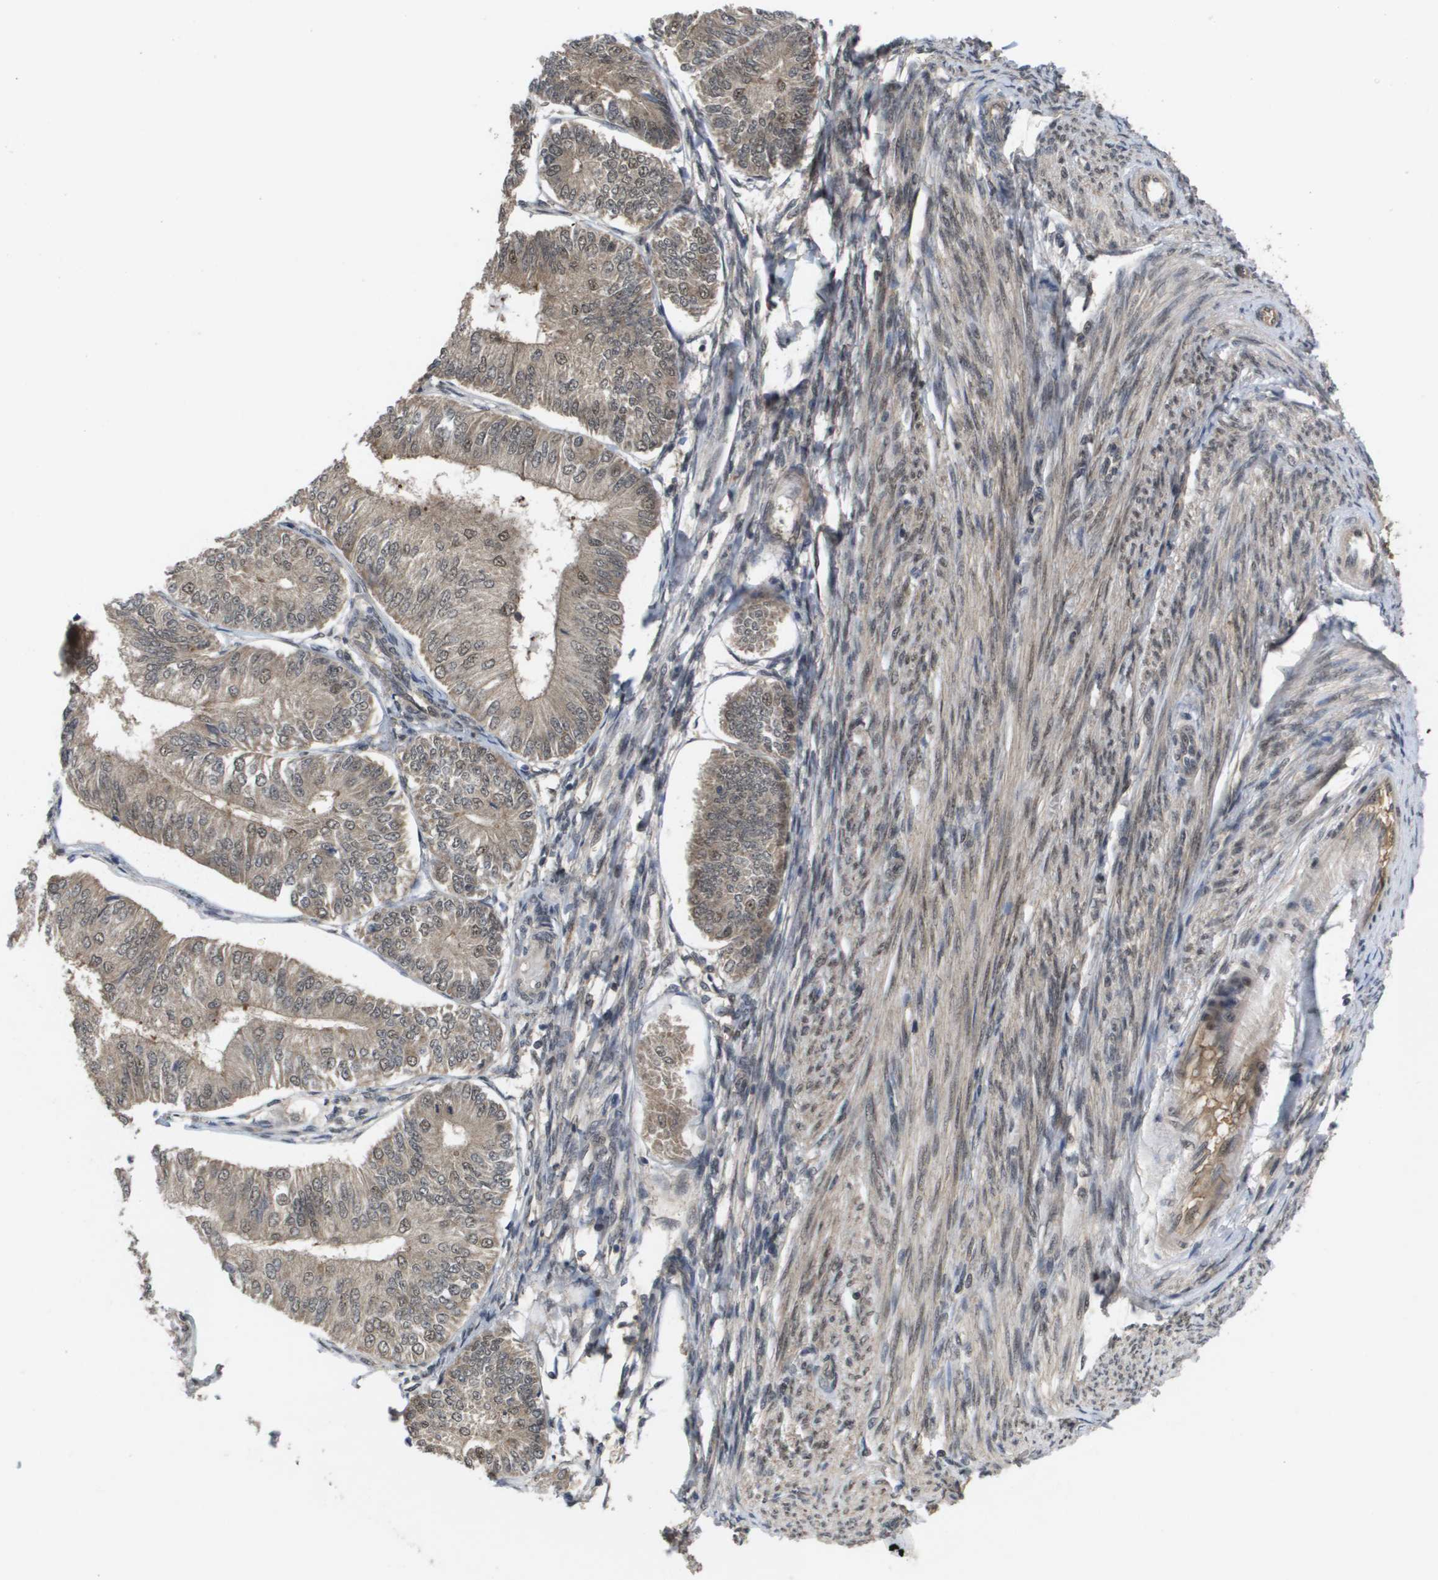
{"staining": {"intensity": "weak", "quantity": ">75%", "location": "cytoplasmic/membranous,nuclear"}, "tissue": "endometrial cancer", "cell_type": "Tumor cells", "image_type": "cancer", "snomed": [{"axis": "morphology", "description": "Adenocarcinoma, NOS"}, {"axis": "topography", "description": "Endometrium"}], "caption": "A high-resolution photomicrograph shows immunohistochemistry (IHC) staining of endometrial cancer, which reveals weak cytoplasmic/membranous and nuclear positivity in approximately >75% of tumor cells.", "gene": "AMBRA1", "patient": {"sex": "female", "age": 58}}